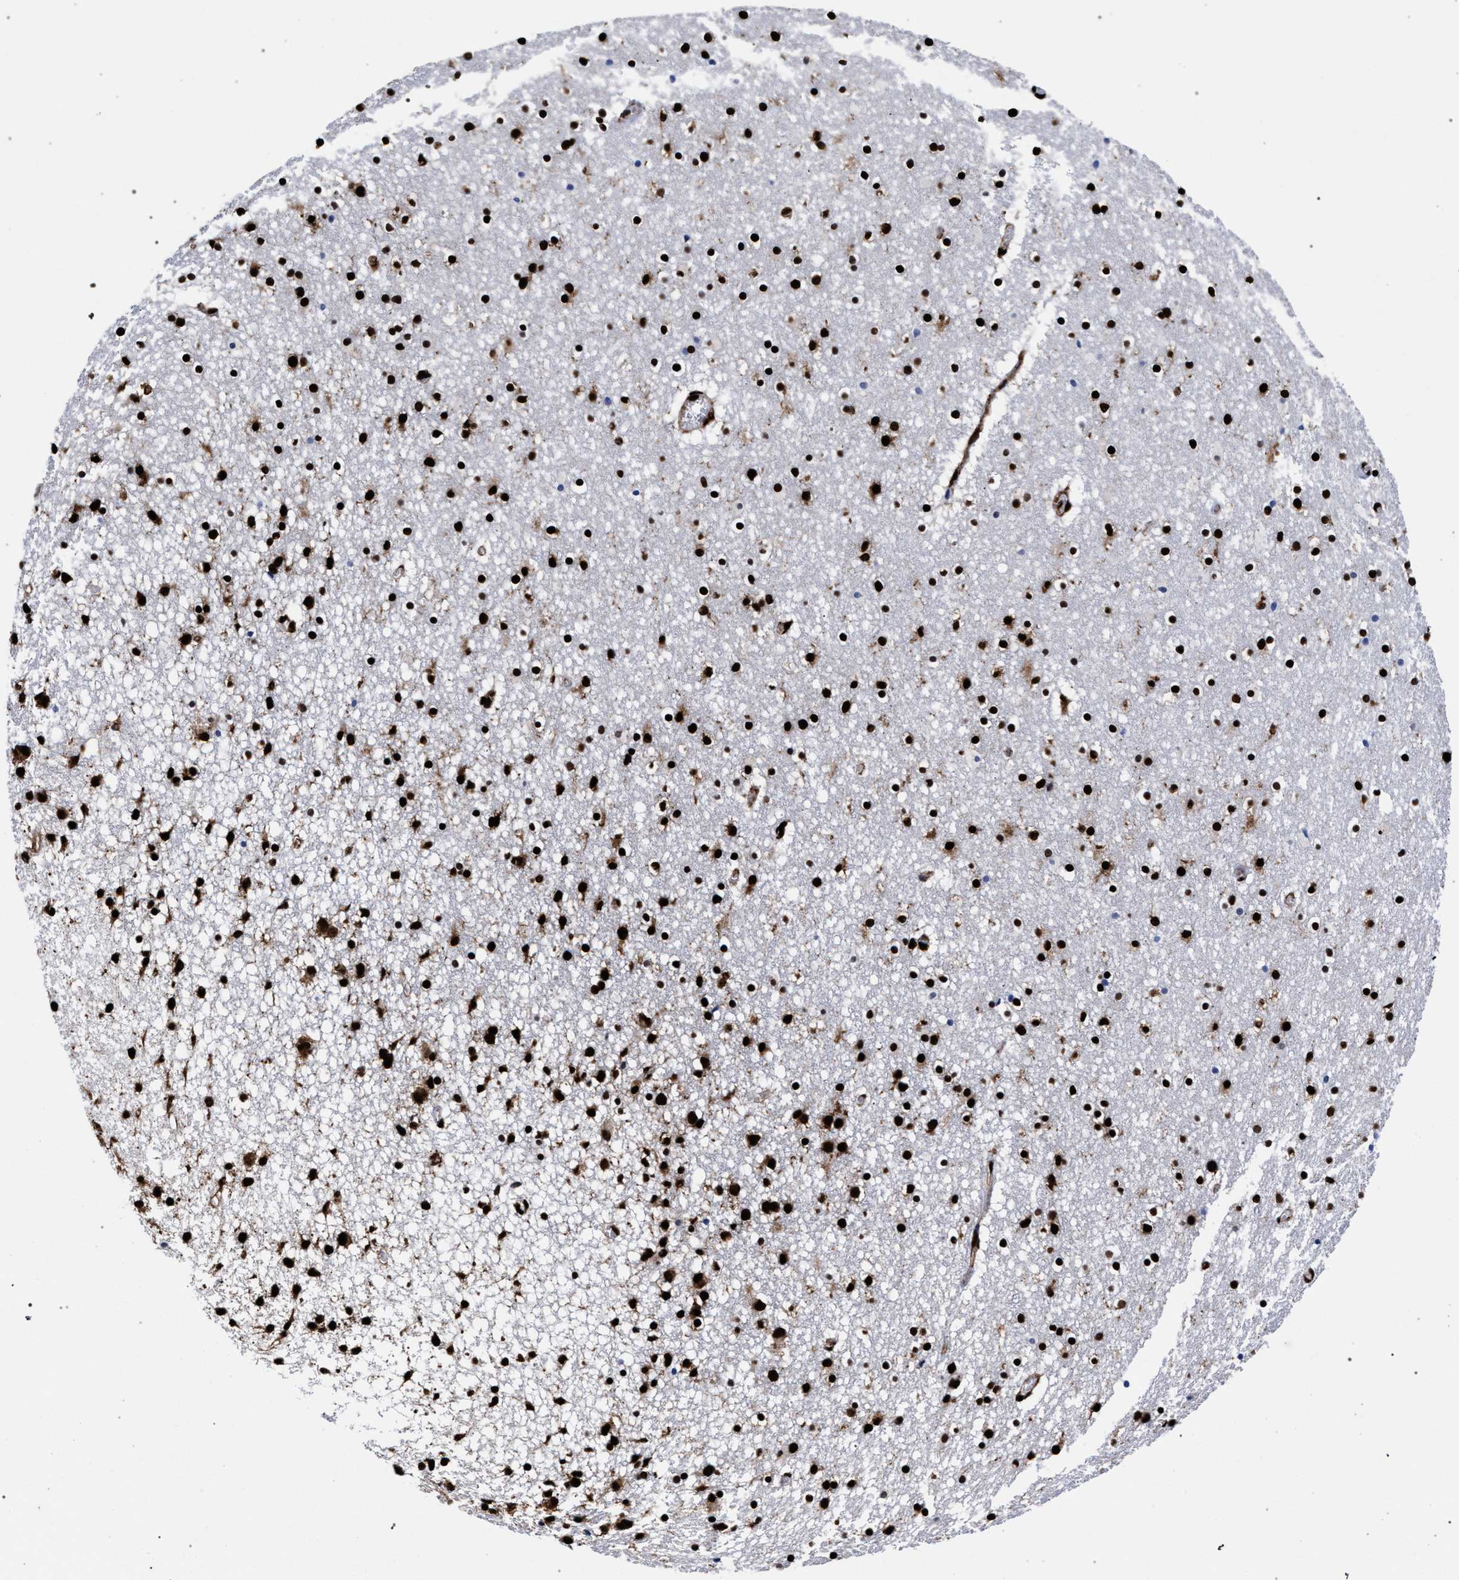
{"staining": {"intensity": "strong", "quantity": ">75%", "location": "nuclear"}, "tissue": "caudate", "cell_type": "Glial cells", "image_type": "normal", "snomed": [{"axis": "morphology", "description": "Normal tissue, NOS"}, {"axis": "topography", "description": "Lateral ventricle wall"}], "caption": "Protein analysis of benign caudate shows strong nuclear staining in approximately >75% of glial cells. The staining is performed using DAB brown chromogen to label protein expression. The nuclei are counter-stained blue using hematoxylin.", "gene": "HNRNPA1", "patient": {"sex": "male", "age": 45}}